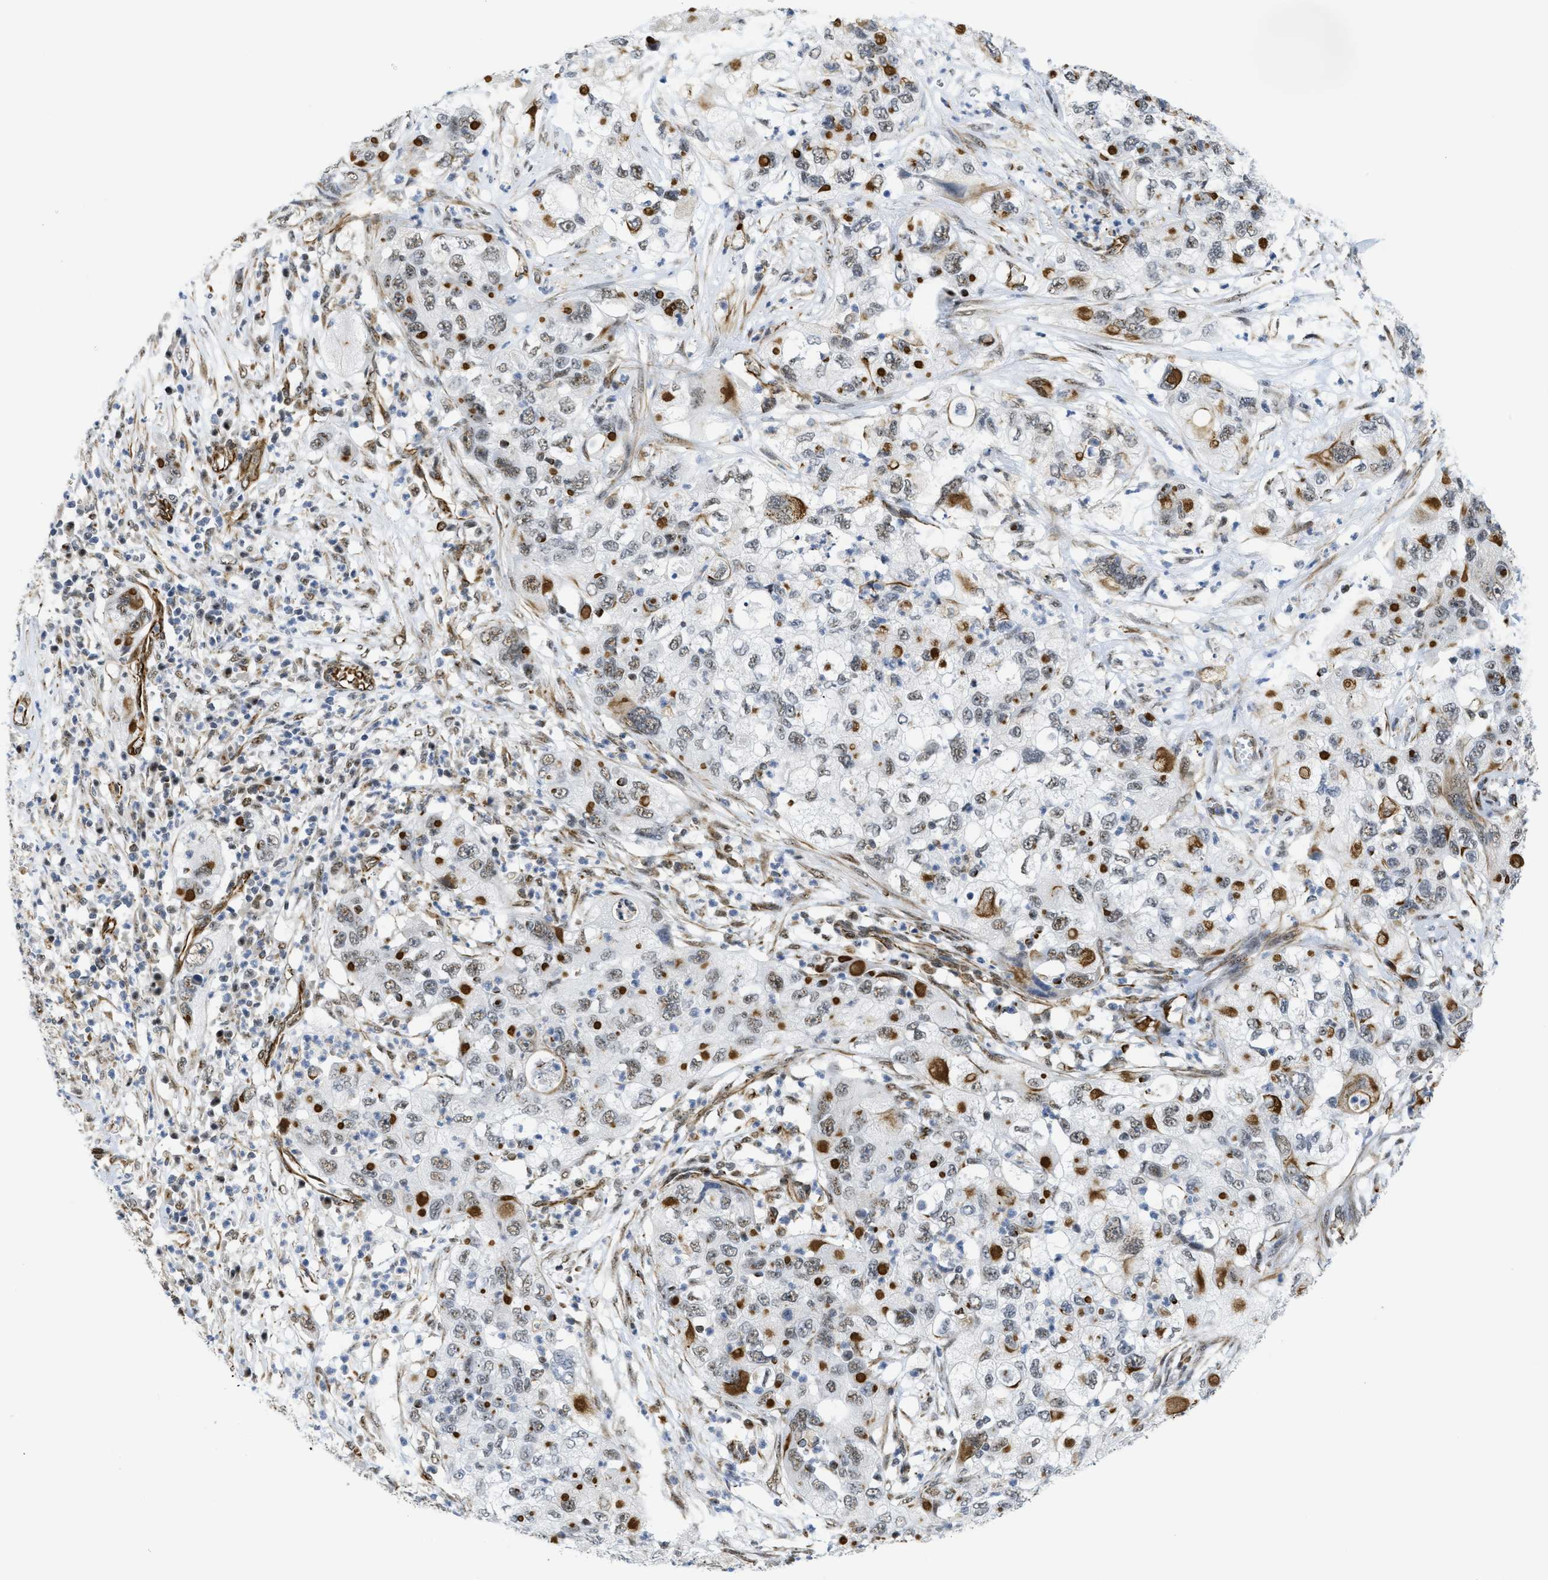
{"staining": {"intensity": "weak", "quantity": "25%-75%", "location": "nuclear"}, "tissue": "pancreatic cancer", "cell_type": "Tumor cells", "image_type": "cancer", "snomed": [{"axis": "morphology", "description": "Adenocarcinoma, NOS"}, {"axis": "topography", "description": "Pancreas"}], "caption": "Human pancreatic adenocarcinoma stained with a brown dye exhibits weak nuclear positive staining in about 25%-75% of tumor cells.", "gene": "LRRC8B", "patient": {"sex": "female", "age": 78}}